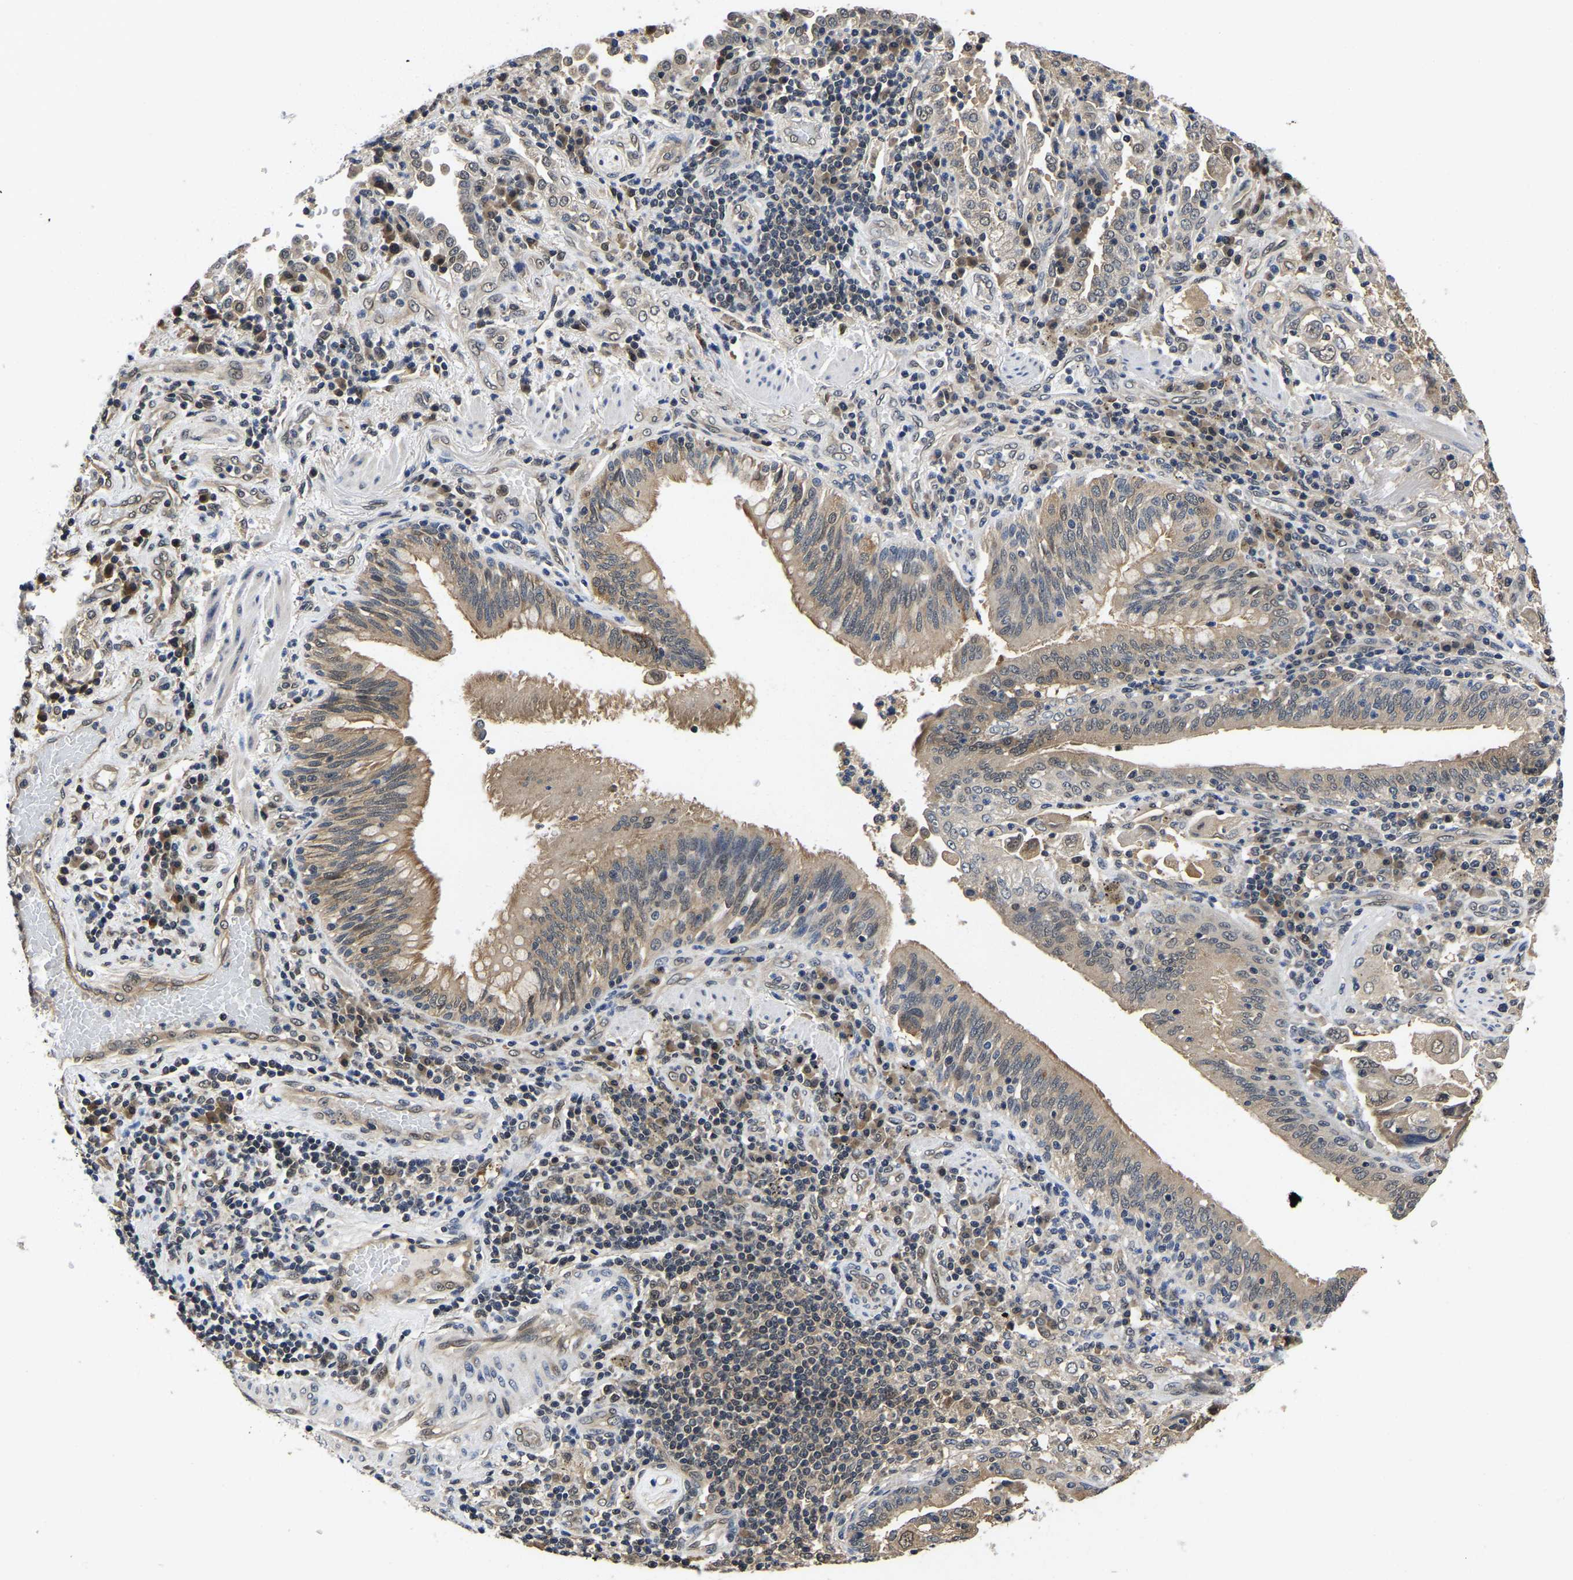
{"staining": {"intensity": "weak", "quantity": ">75%", "location": "cytoplasmic/membranous"}, "tissue": "lung cancer", "cell_type": "Tumor cells", "image_type": "cancer", "snomed": [{"axis": "morphology", "description": "Adenocarcinoma, NOS"}, {"axis": "topography", "description": "Lung"}], "caption": "The immunohistochemical stain highlights weak cytoplasmic/membranous staining in tumor cells of lung adenocarcinoma tissue.", "gene": "MCOLN2", "patient": {"sex": "male", "age": 64}}